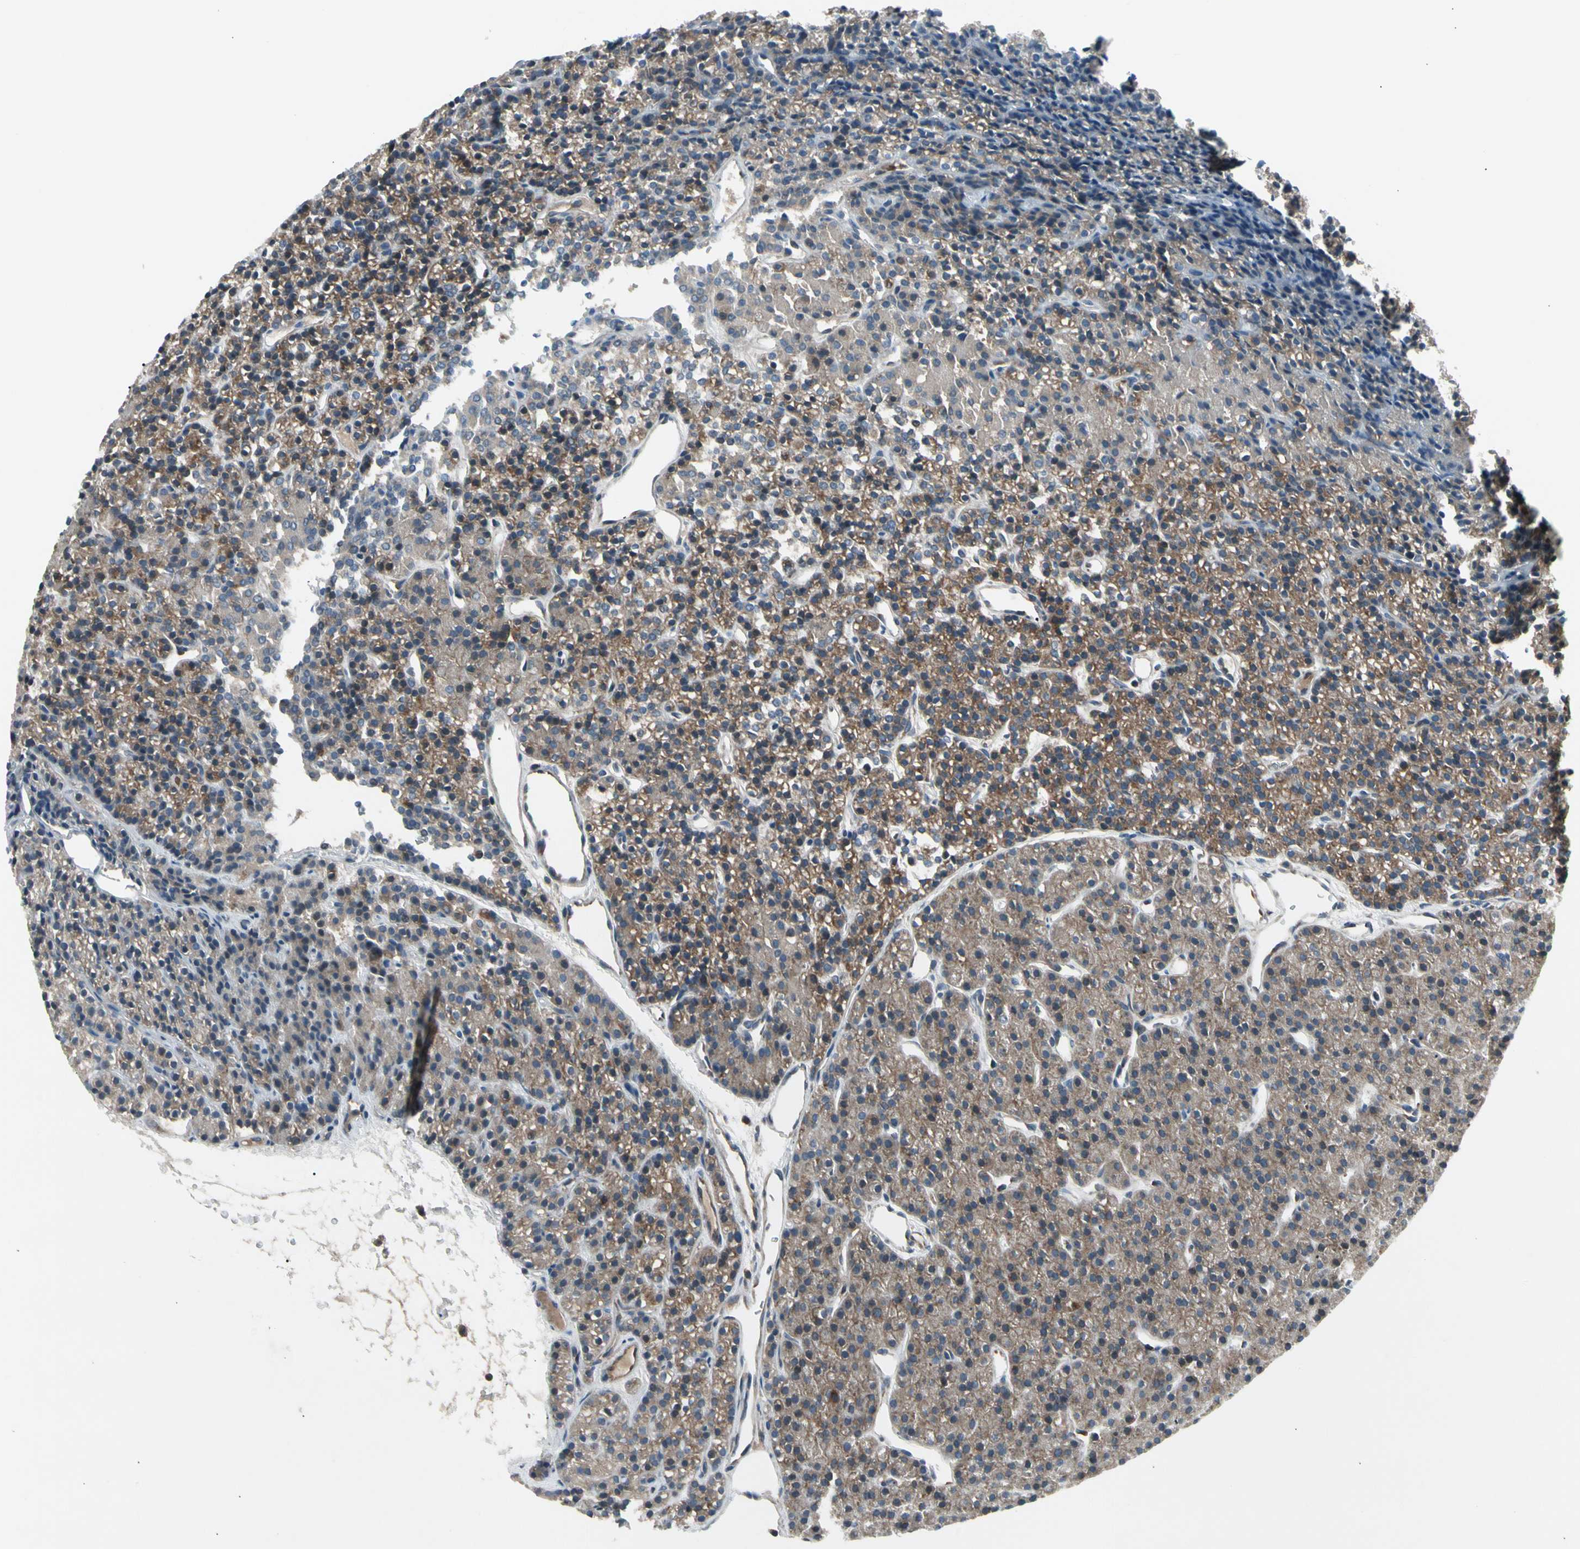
{"staining": {"intensity": "weak", "quantity": ">75%", "location": "cytoplasmic/membranous"}, "tissue": "parathyroid gland", "cell_type": "Glandular cells", "image_type": "normal", "snomed": [{"axis": "morphology", "description": "Normal tissue, NOS"}, {"axis": "morphology", "description": "Hyperplasia, NOS"}, {"axis": "topography", "description": "Parathyroid gland"}], "caption": "This is a histology image of immunohistochemistry (IHC) staining of unremarkable parathyroid gland, which shows weak expression in the cytoplasmic/membranous of glandular cells.", "gene": "PANK2", "patient": {"sex": "male", "age": 44}}